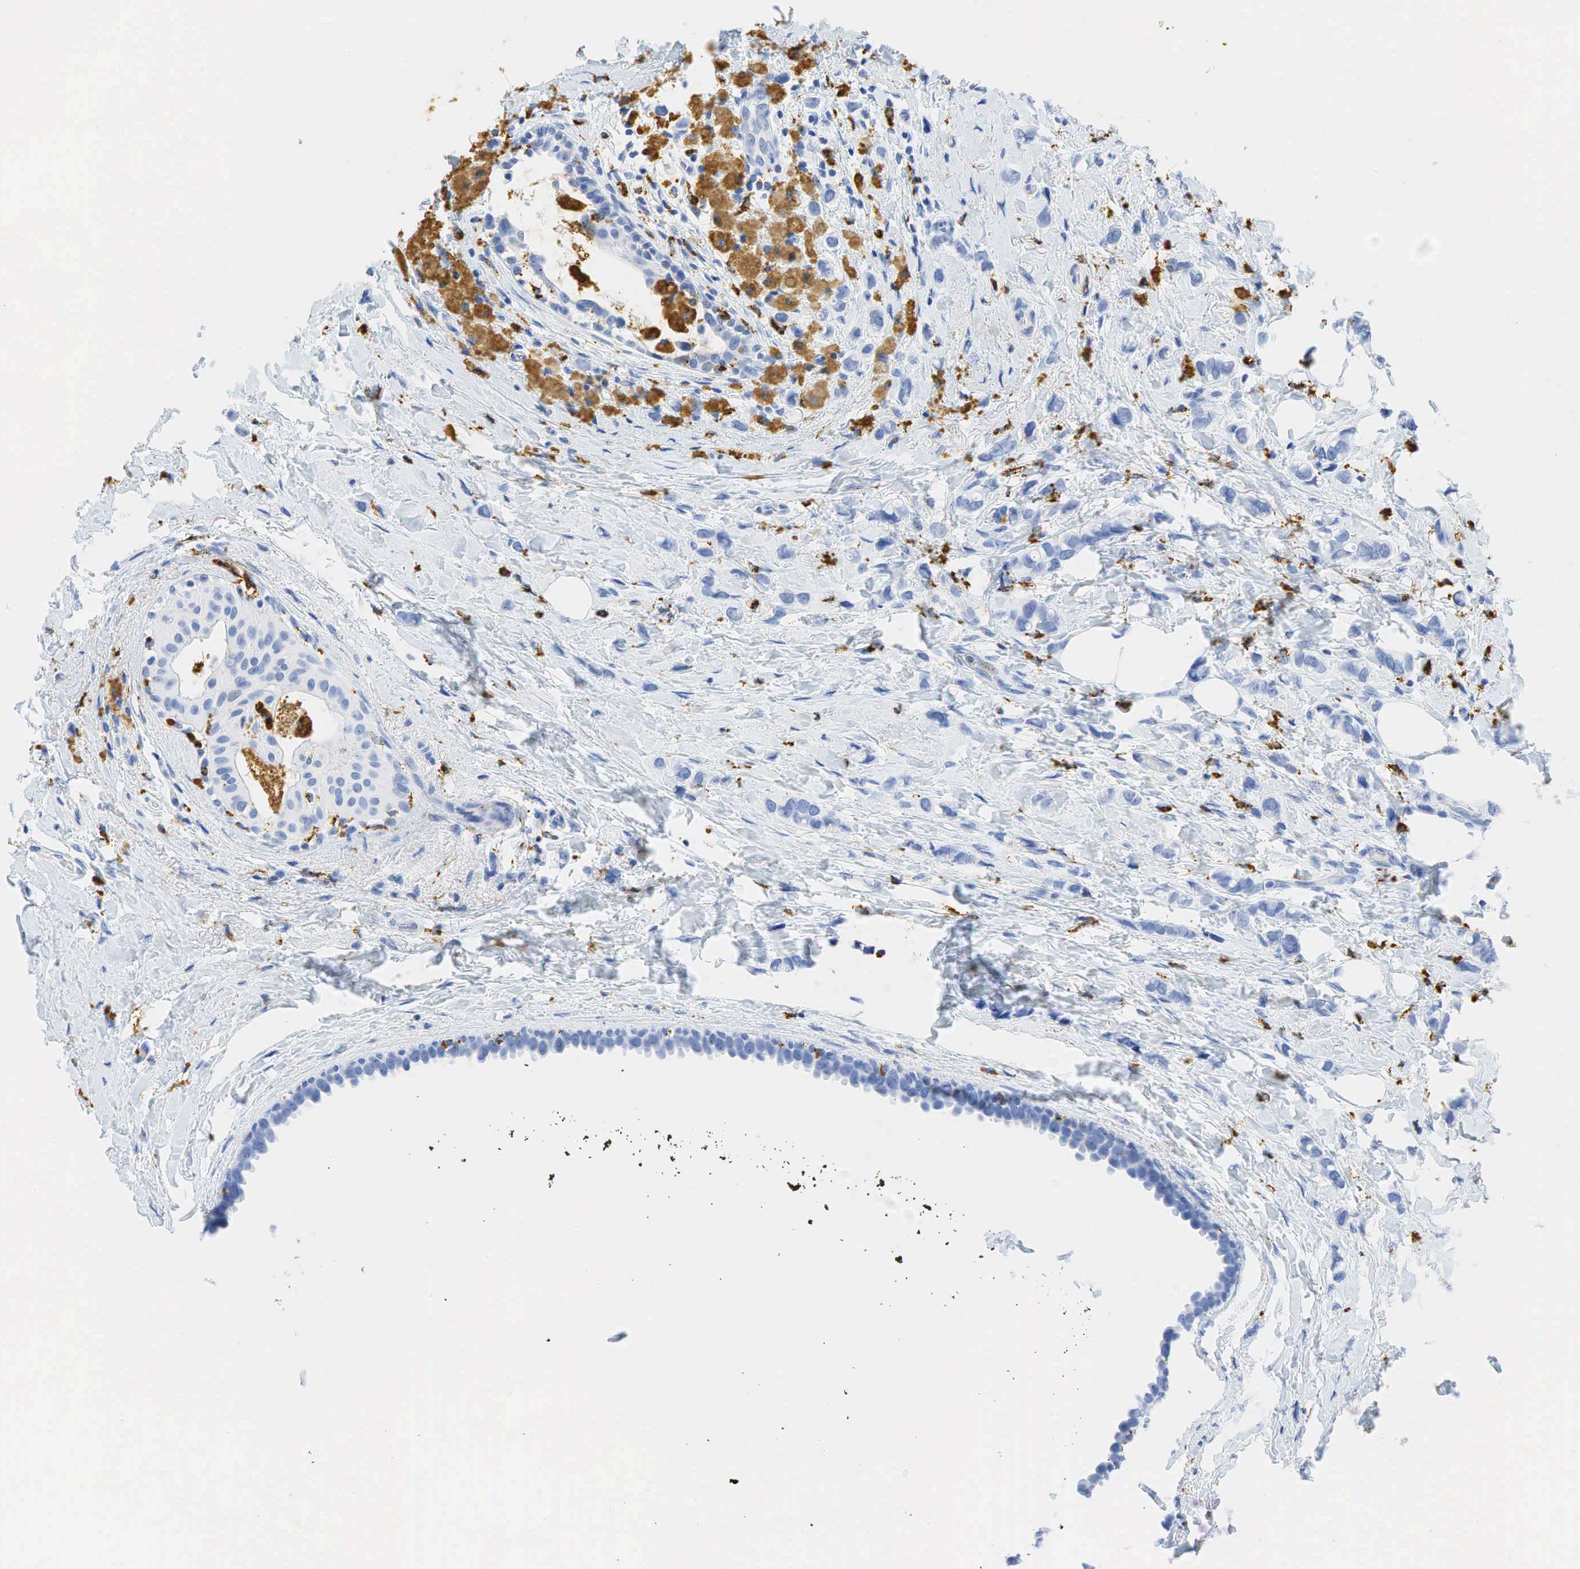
{"staining": {"intensity": "negative", "quantity": "none", "location": "none"}, "tissue": "breast cancer", "cell_type": "Tumor cells", "image_type": "cancer", "snomed": [{"axis": "morphology", "description": "Duct carcinoma"}, {"axis": "topography", "description": "Breast"}], "caption": "There is no significant expression in tumor cells of breast infiltrating ductal carcinoma.", "gene": "CD68", "patient": {"sex": "female", "age": 72}}